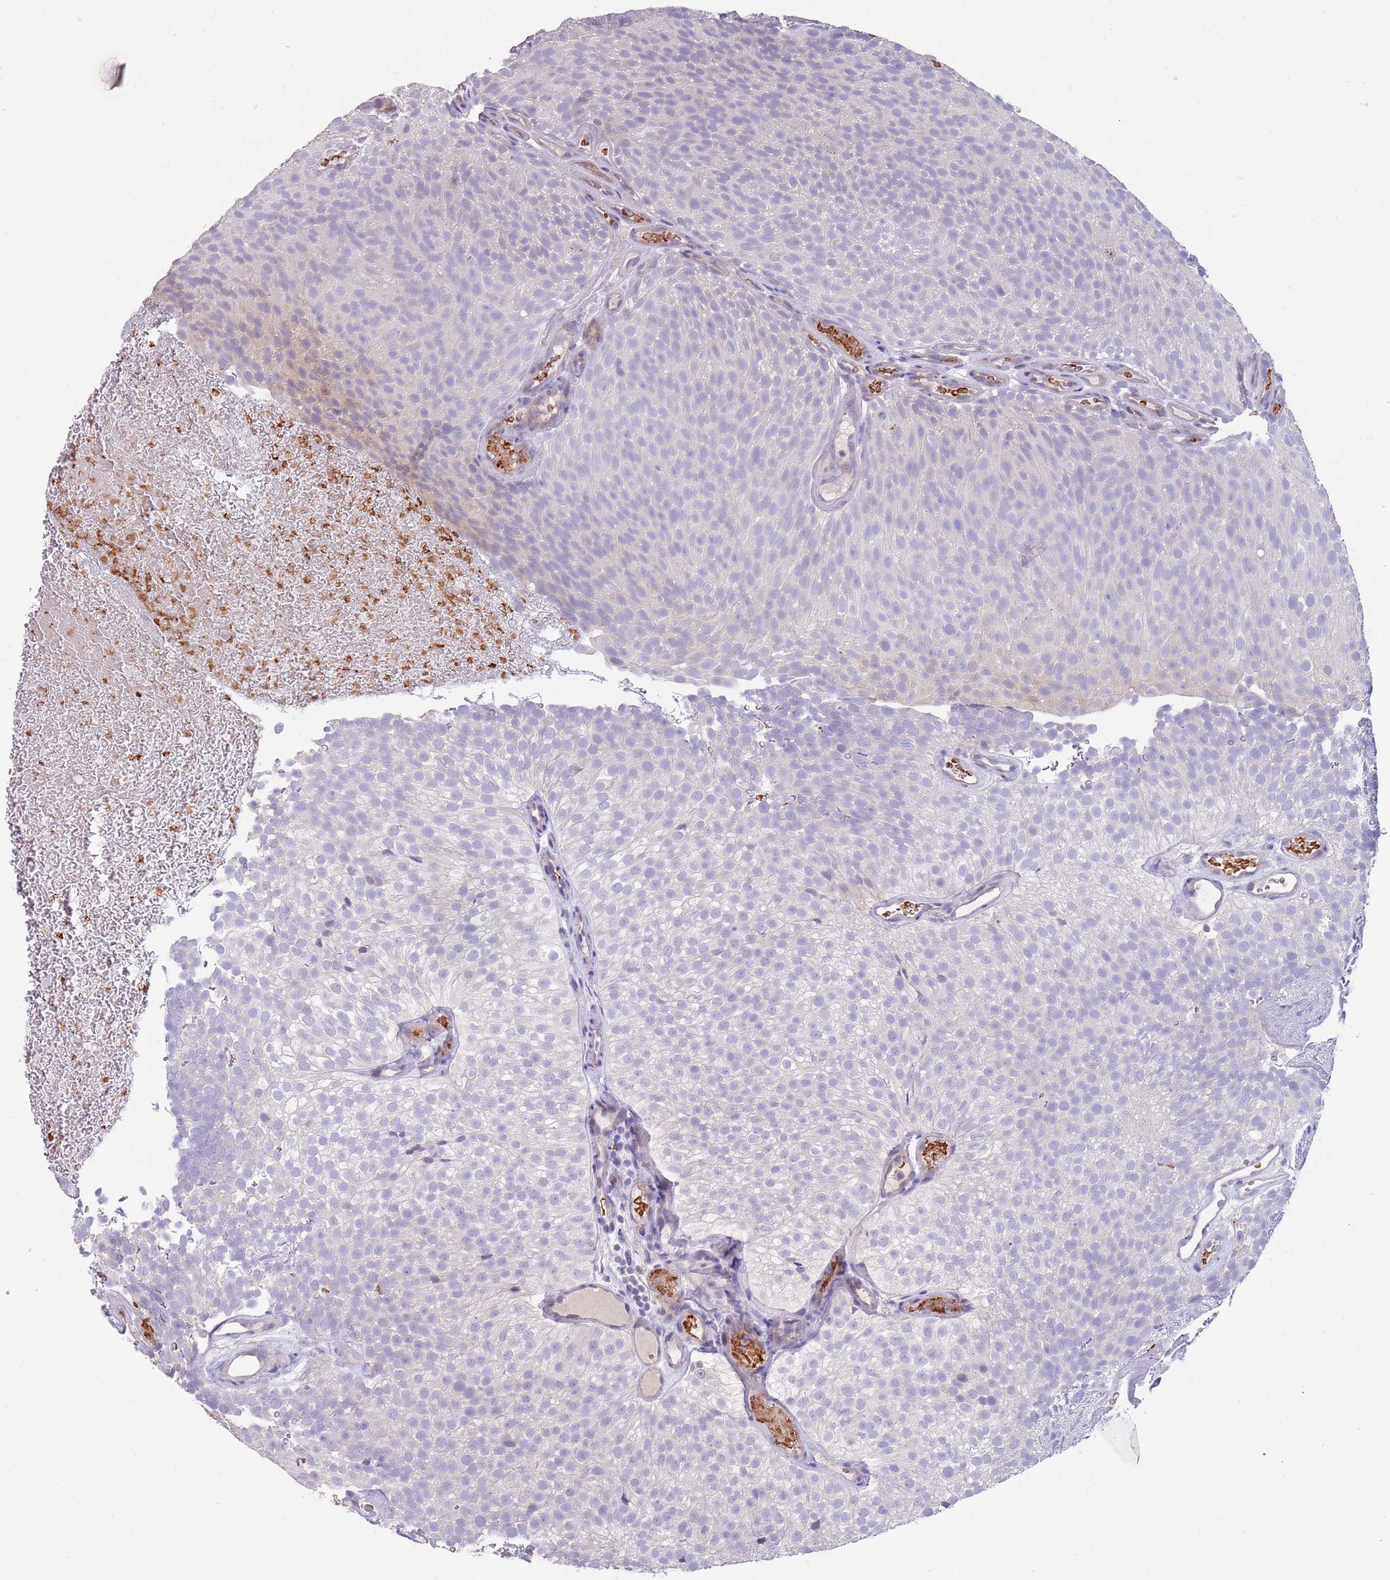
{"staining": {"intensity": "negative", "quantity": "none", "location": "none"}, "tissue": "urothelial cancer", "cell_type": "Tumor cells", "image_type": "cancer", "snomed": [{"axis": "morphology", "description": "Urothelial carcinoma, Low grade"}, {"axis": "topography", "description": "Urinary bladder"}], "caption": "There is no significant positivity in tumor cells of urothelial cancer.", "gene": "ZNF14", "patient": {"sex": "male", "age": 78}}